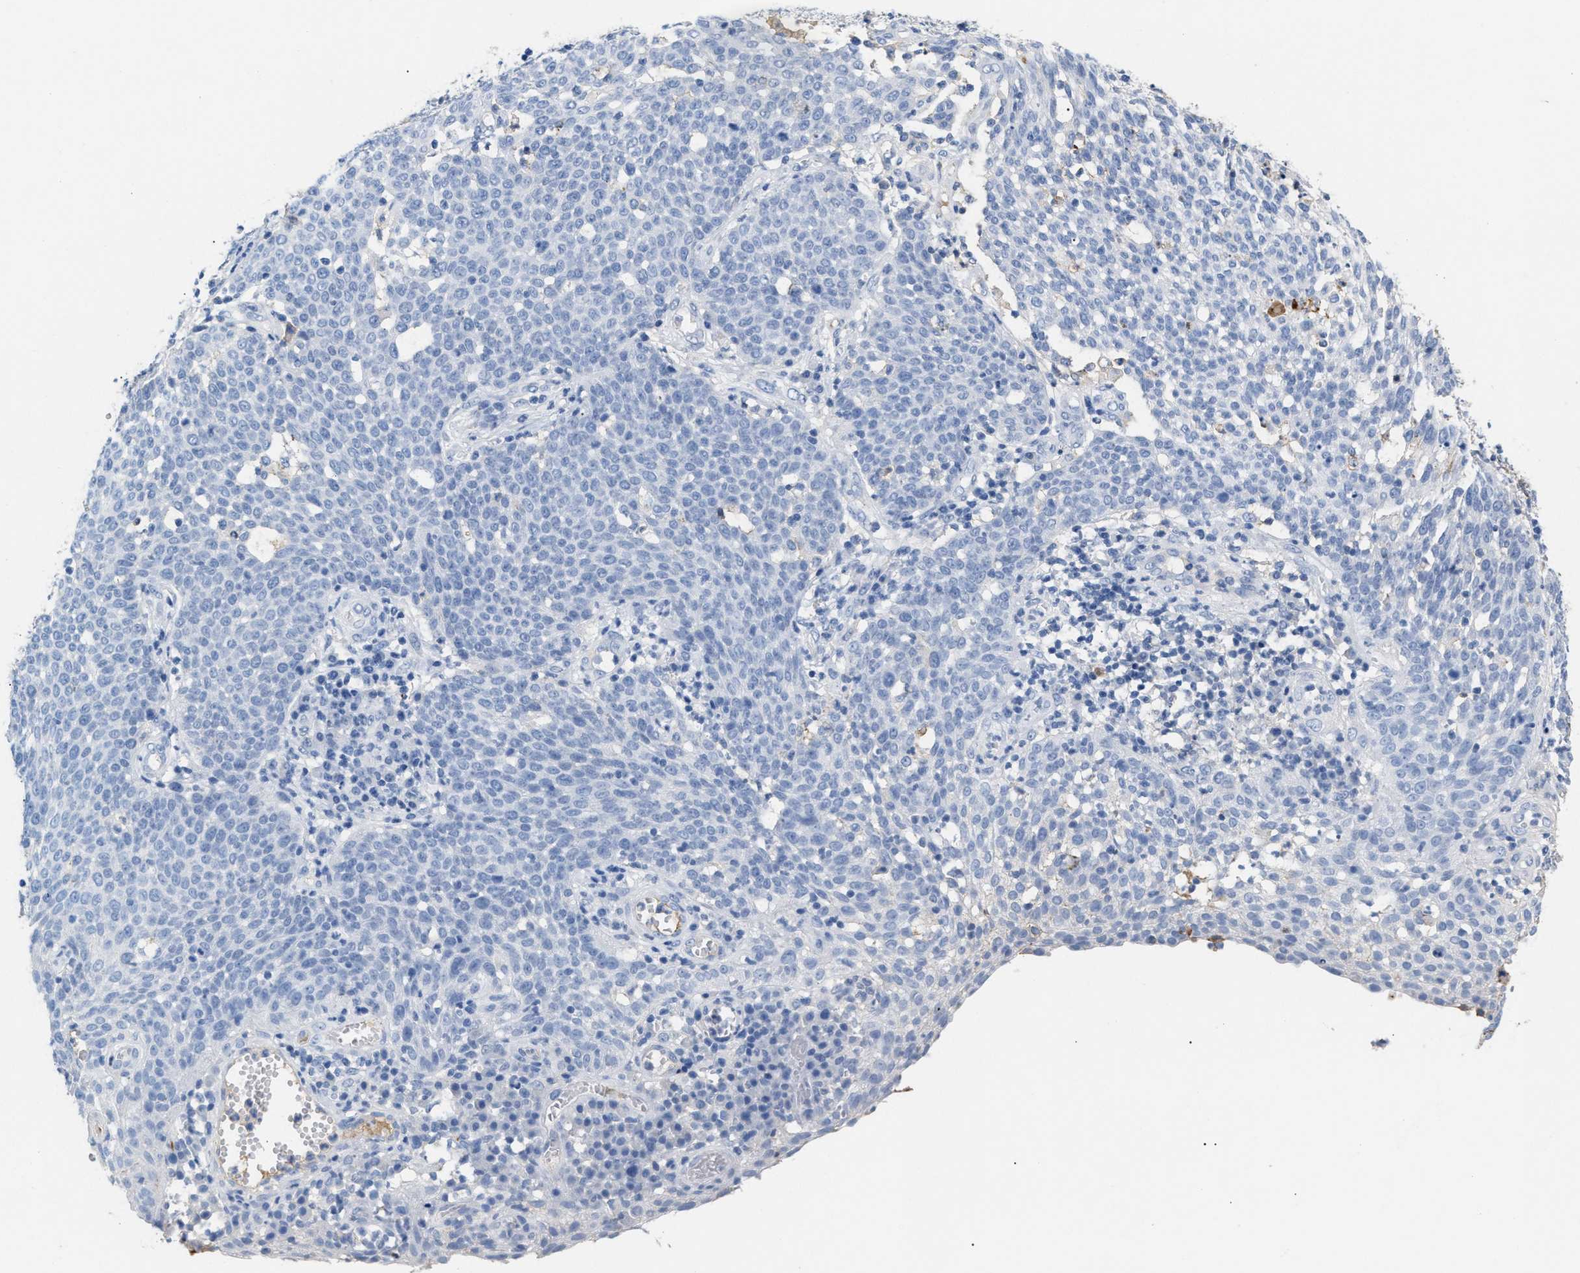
{"staining": {"intensity": "negative", "quantity": "none", "location": "none"}, "tissue": "cervical cancer", "cell_type": "Tumor cells", "image_type": "cancer", "snomed": [{"axis": "morphology", "description": "Squamous cell carcinoma, NOS"}, {"axis": "topography", "description": "Cervix"}], "caption": "Cervical cancer (squamous cell carcinoma) was stained to show a protein in brown. There is no significant expression in tumor cells.", "gene": "APOH", "patient": {"sex": "female", "age": 34}}